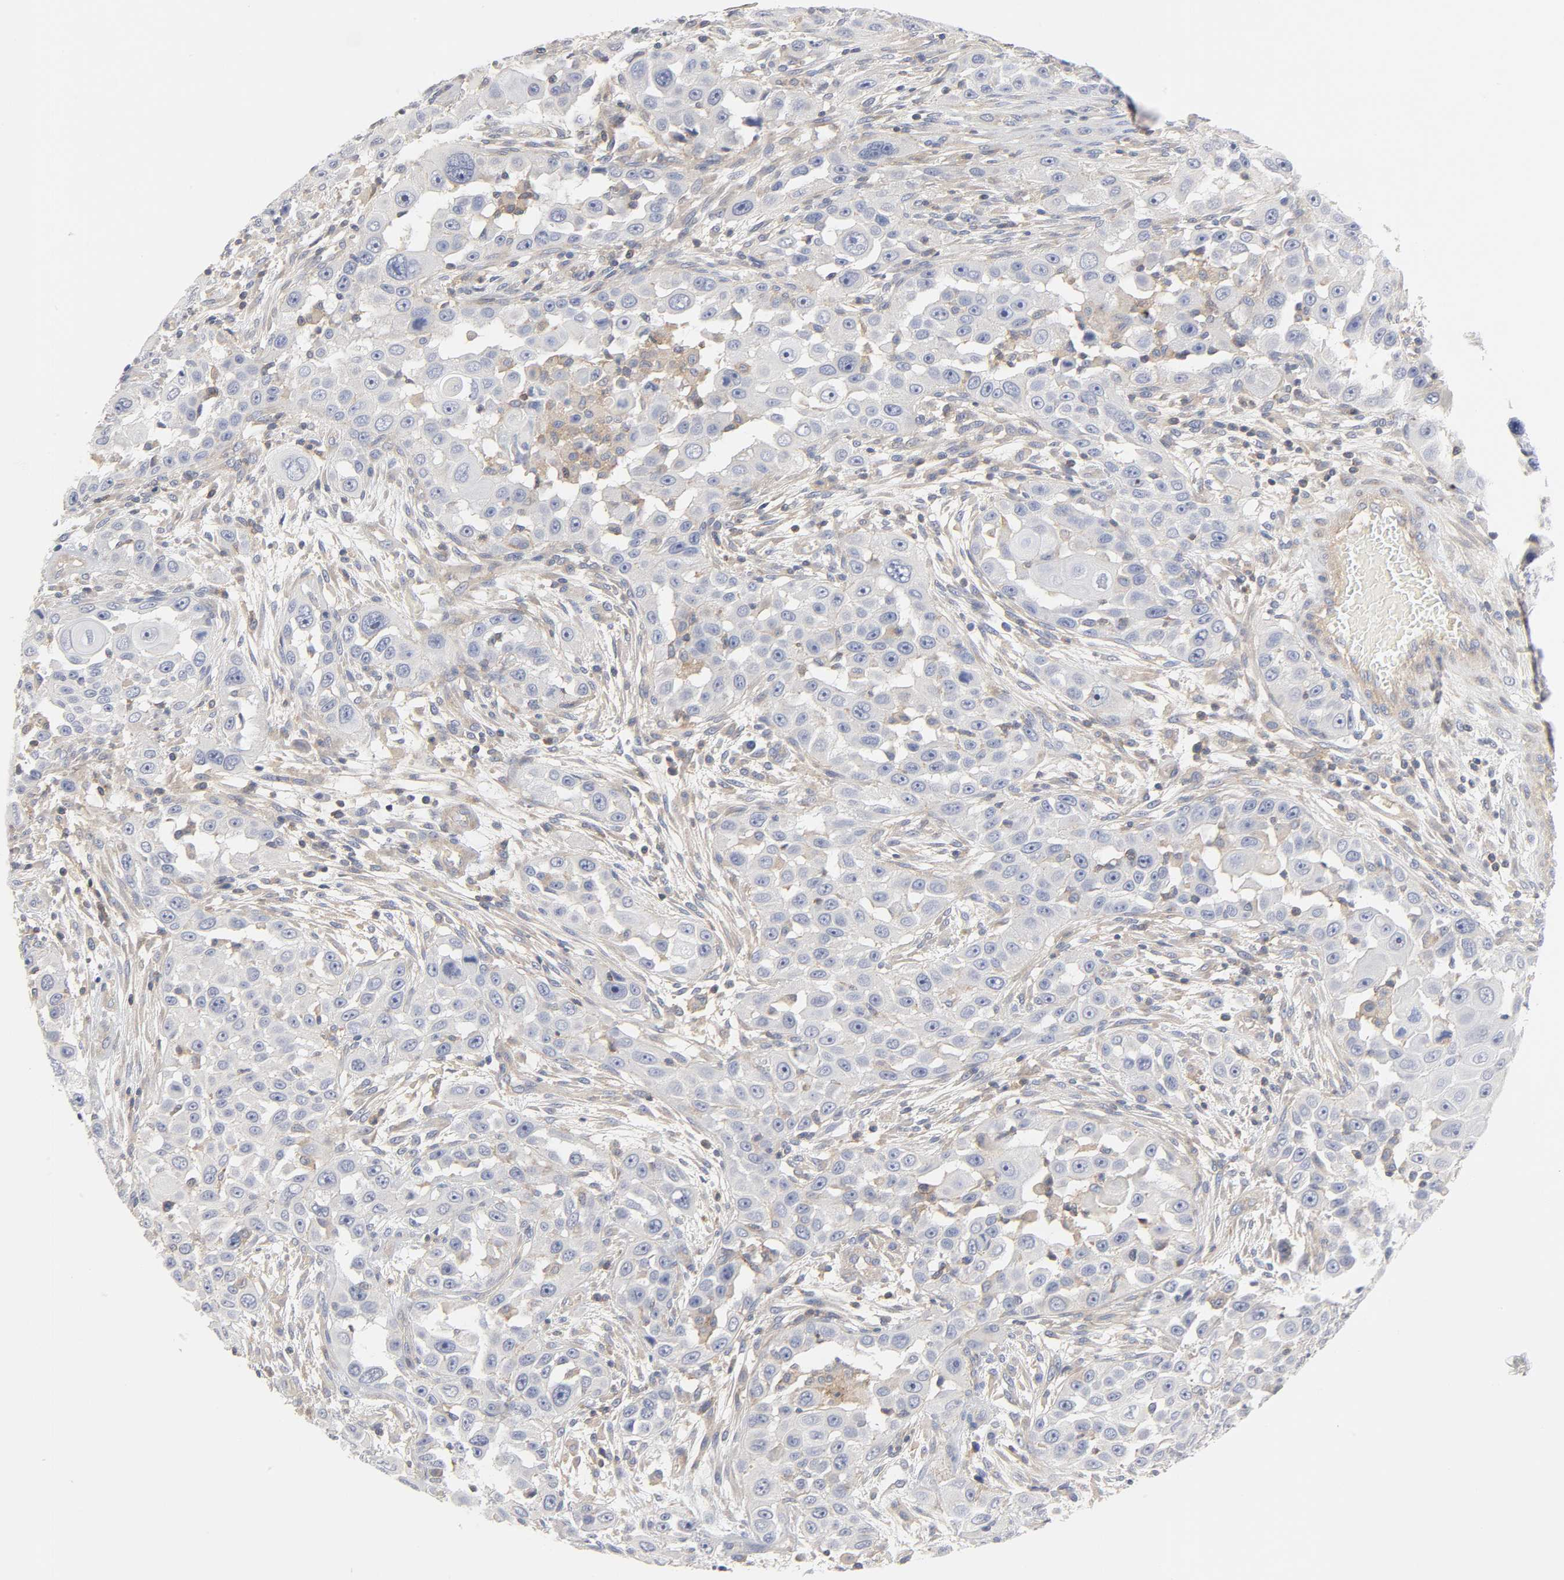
{"staining": {"intensity": "negative", "quantity": "none", "location": "none"}, "tissue": "head and neck cancer", "cell_type": "Tumor cells", "image_type": "cancer", "snomed": [{"axis": "morphology", "description": "Carcinoma, NOS"}, {"axis": "topography", "description": "Head-Neck"}], "caption": "The micrograph shows no staining of tumor cells in head and neck cancer.", "gene": "ROCK1", "patient": {"sex": "male", "age": 87}}